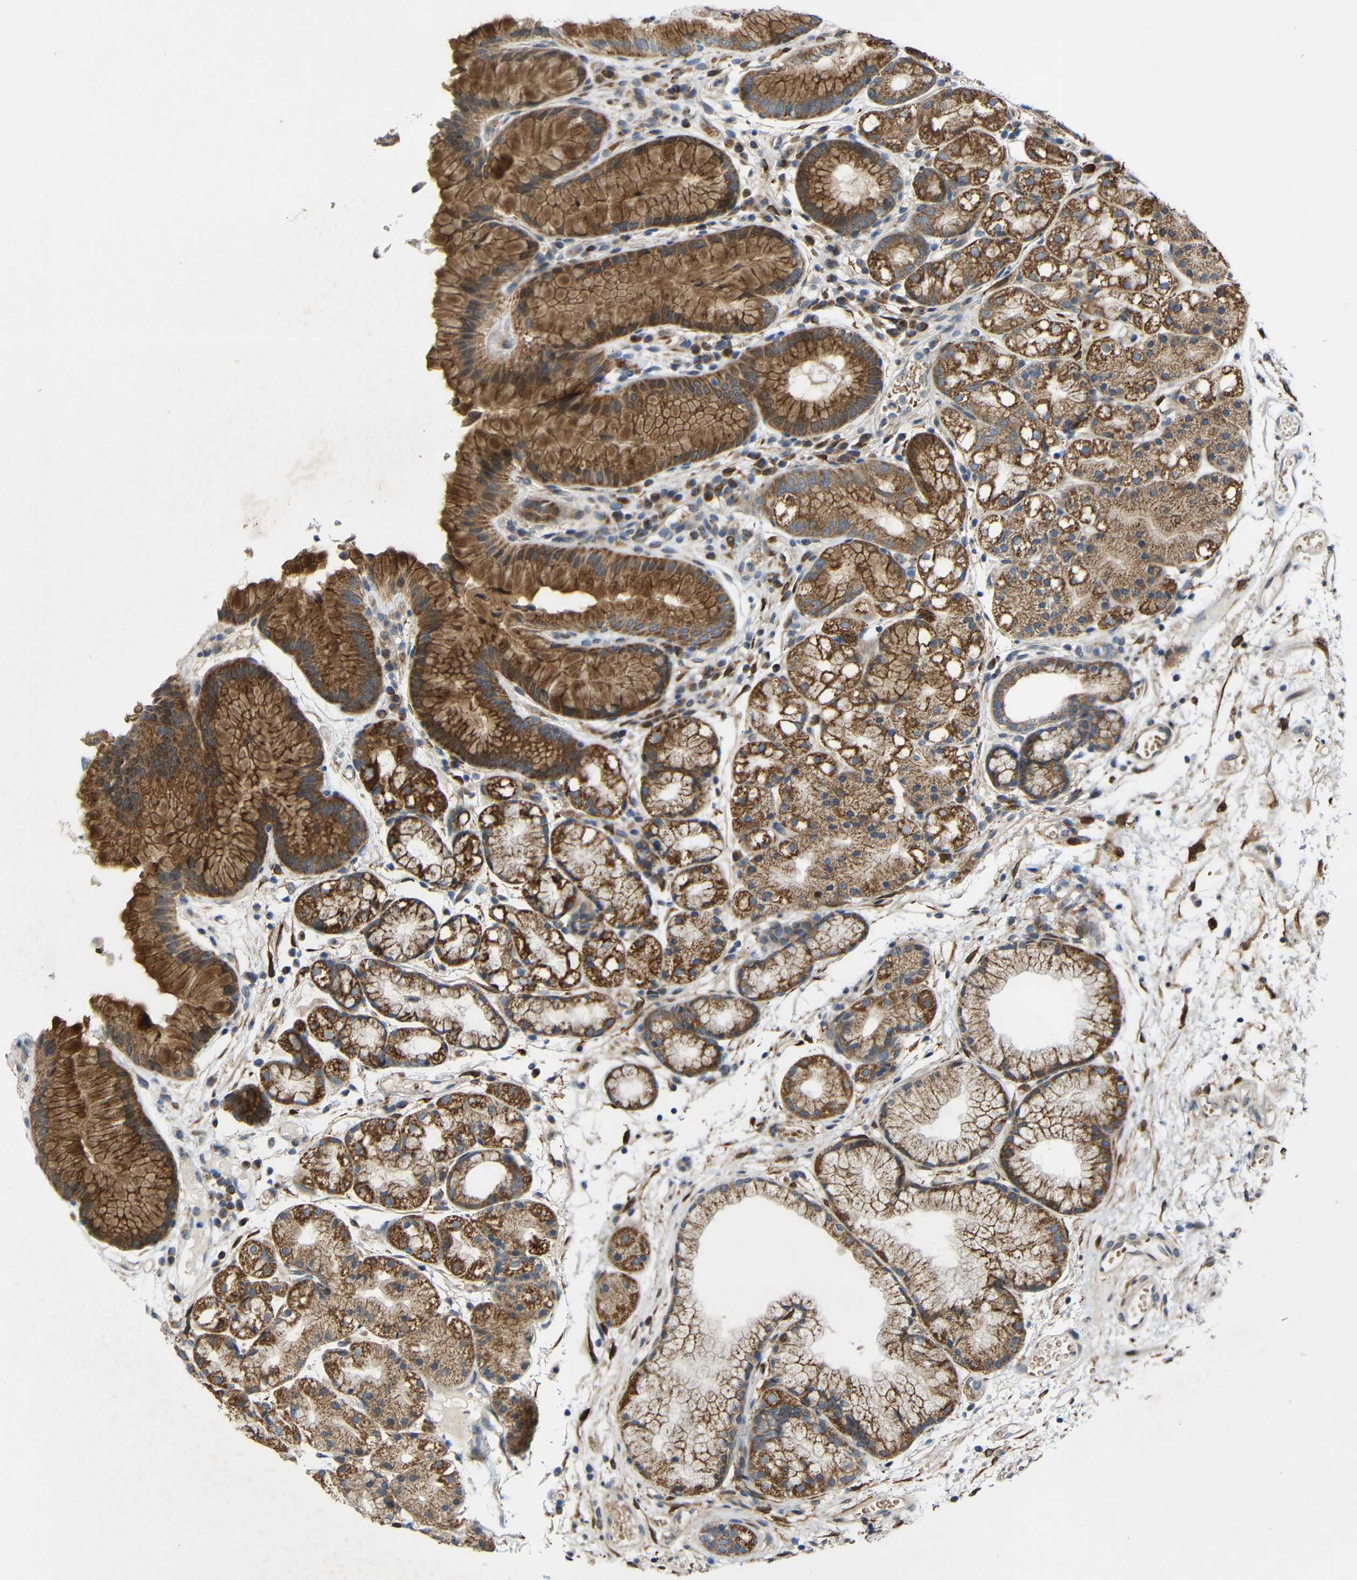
{"staining": {"intensity": "moderate", "quantity": ">75%", "location": "cytoplasmic/membranous"}, "tissue": "stomach", "cell_type": "Glandular cells", "image_type": "normal", "snomed": [{"axis": "morphology", "description": "Normal tissue, NOS"}, {"axis": "topography", "description": "Stomach, upper"}], "caption": "Immunohistochemical staining of unremarkable stomach shows medium levels of moderate cytoplasmic/membranous expression in approximately >75% of glandular cells.", "gene": "TMEM25", "patient": {"sex": "male", "age": 72}}